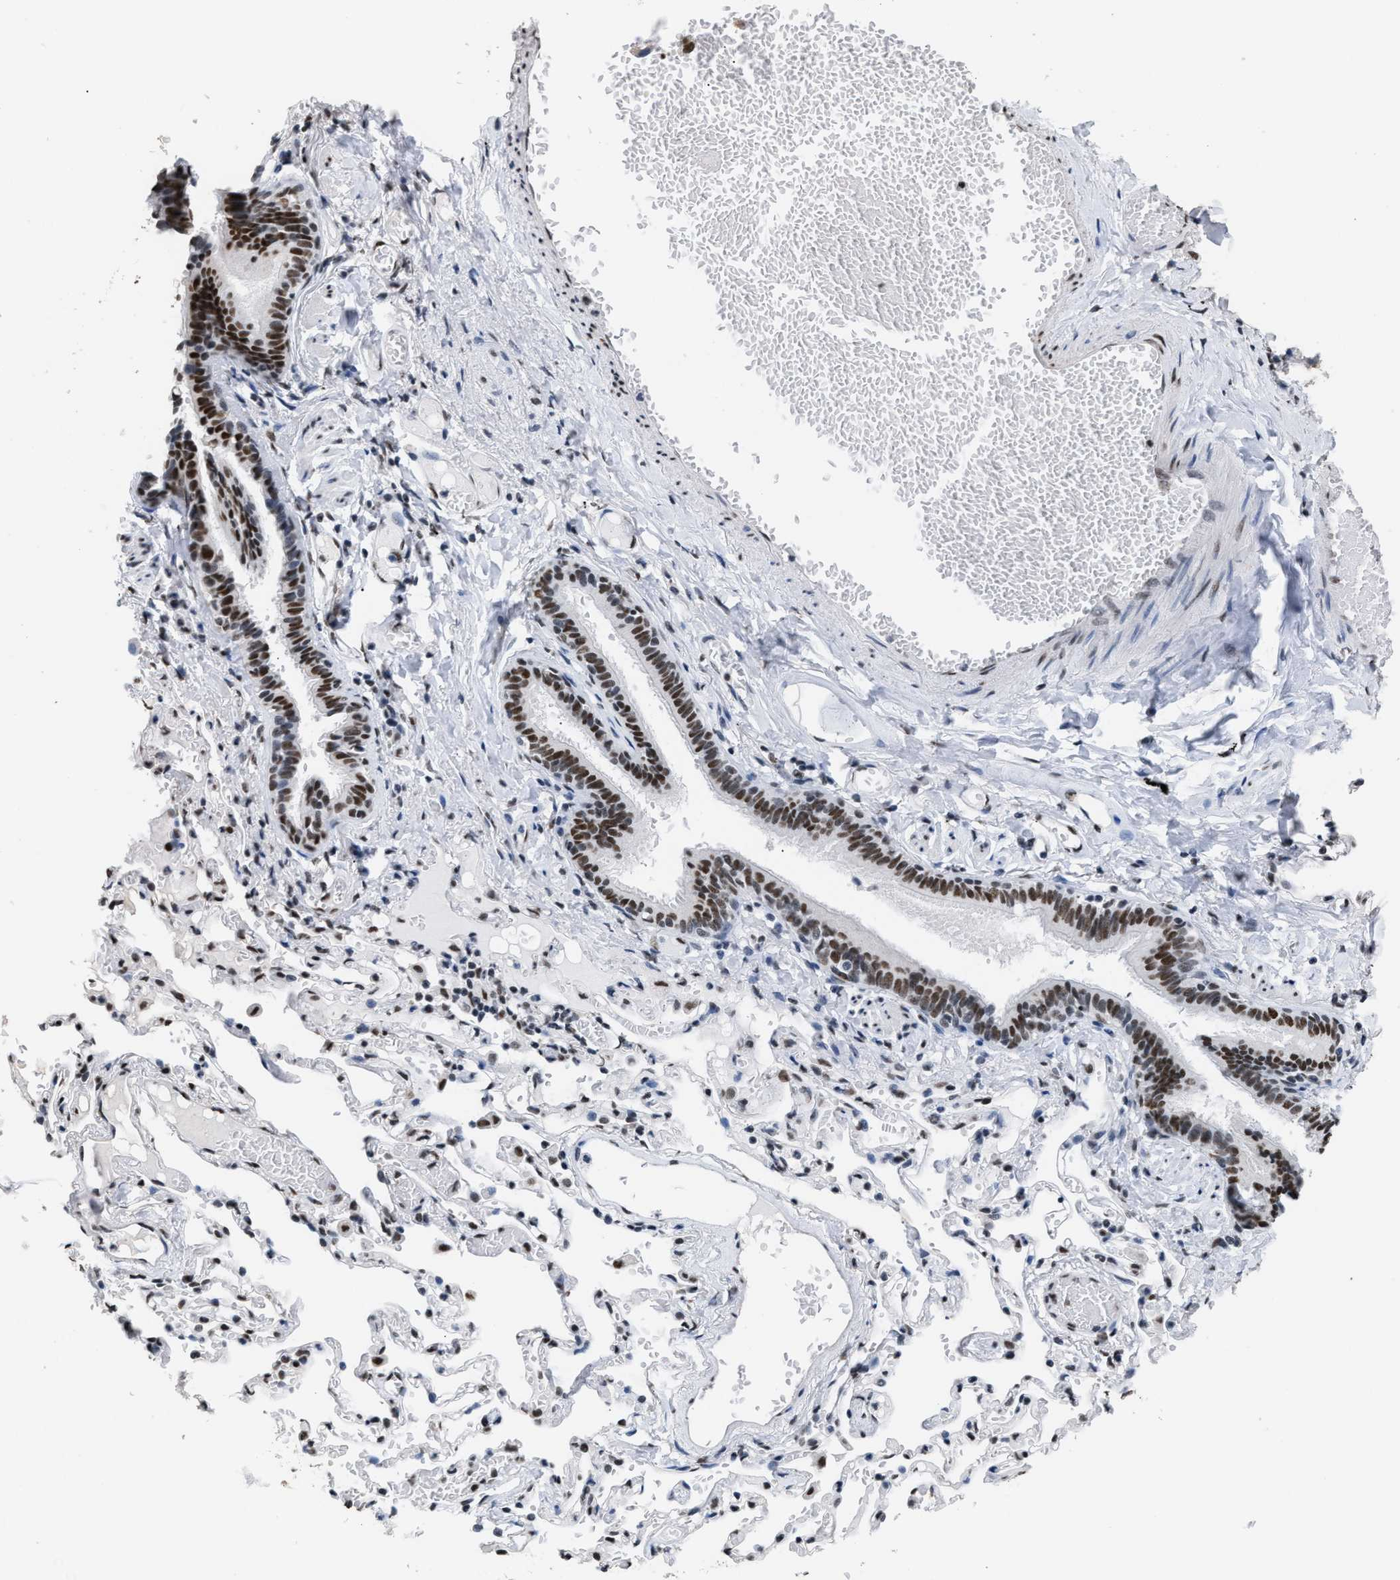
{"staining": {"intensity": "strong", "quantity": ">75%", "location": "nuclear"}, "tissue": "bronchus", "cell_type": "Respiratory epithelial cells", "image_type": "normal", "snomed": [{"axis": "morphology", "description": "Normal tissue, NOS"}, {"axis": "morphology", "description": "Inflammation, NOS"}, {"axis": "topography", "description": "Cartilage tissue"}, {"axis": "topography", "description": "Lung"}], "caption": "Respiratory epithelial cells demonstrate high levels of strong nuclear staining in about >75% of cells in unremarkable bronchus. (DAB (3,3'-diaminobenzidine) IHC, brown staining for protein, blue staining for nuclei).", "gene": "CCAR2", "patient": {"sex": "male", "age": 71}}